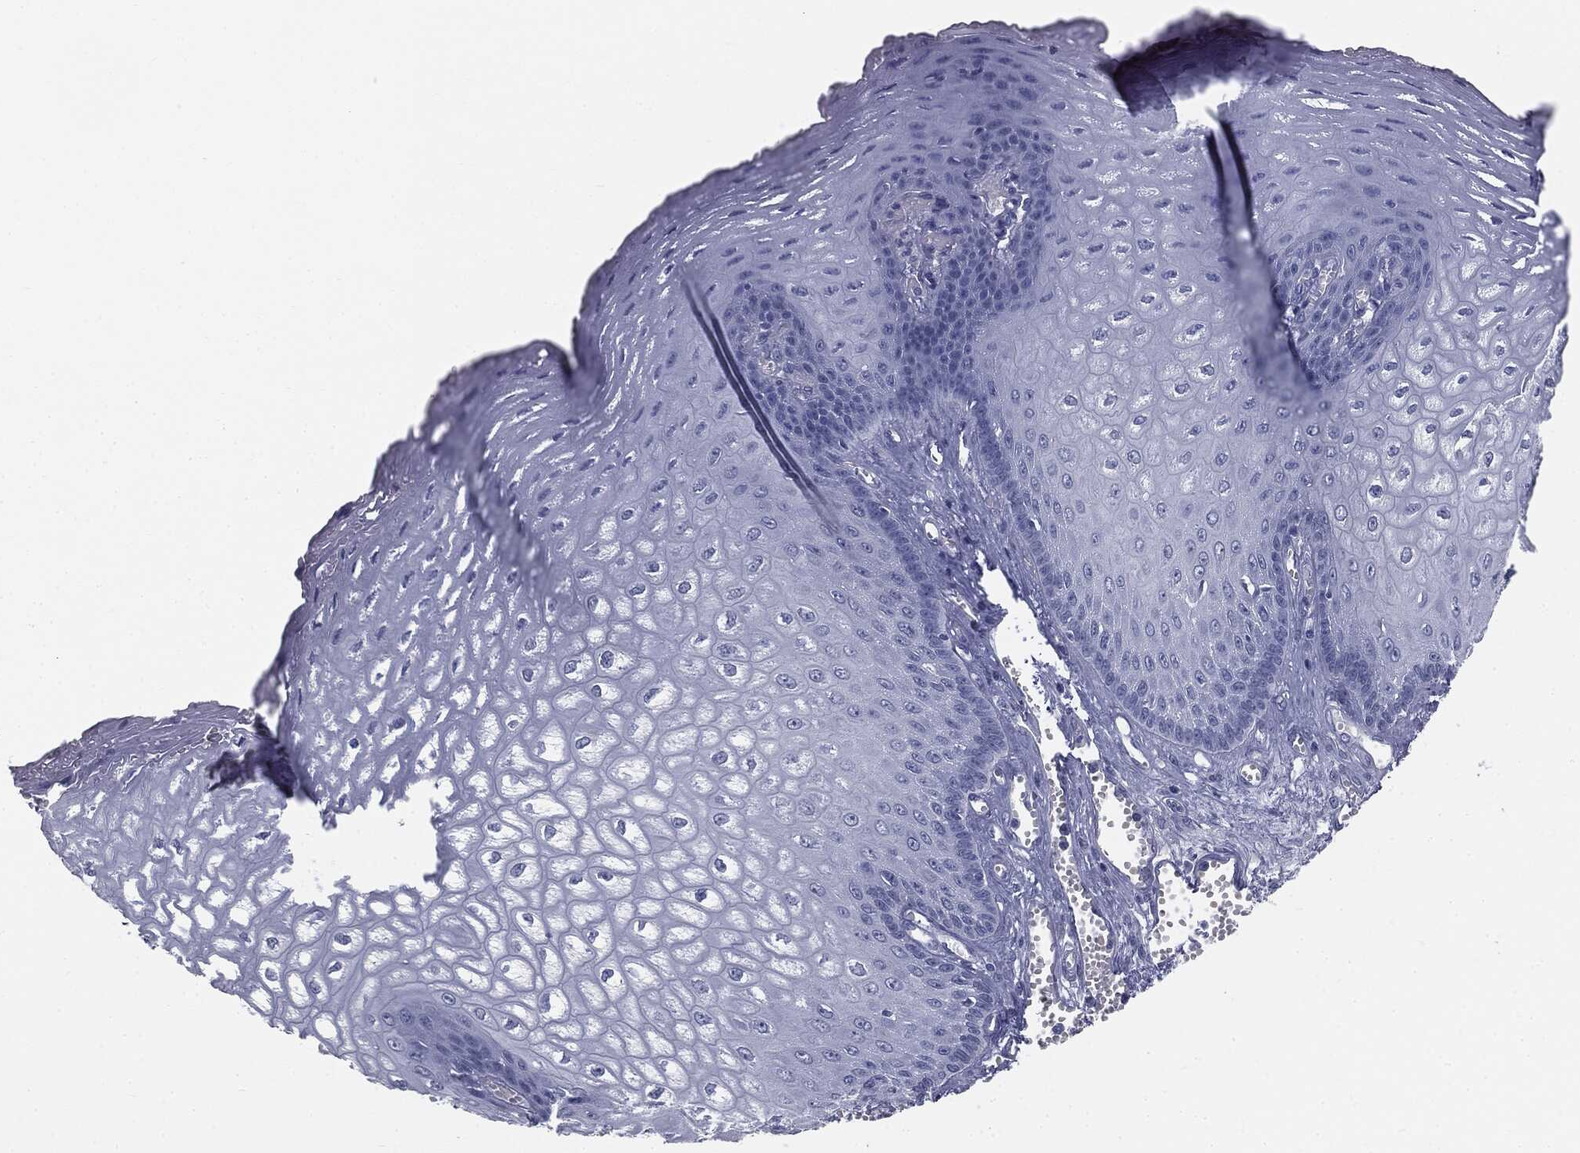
{"staining": {"intensity": "negative", "quantity": "none", "location": "none"}, "tissue": "esophagus", "cell_type": "Squamous epithelial cells", "image_type": "normal", "snomed": [{"axis": "morphology", "description": "Normal tissue, NOS"}, {"axis": "topography", "description": "Esophagus"}], "caption": "Protein analysis of benign esophagus exhibits no significant staining in squamous epithelial cells.", "gene": "TPO", "patient": {"sex": "male", "age": 58}}